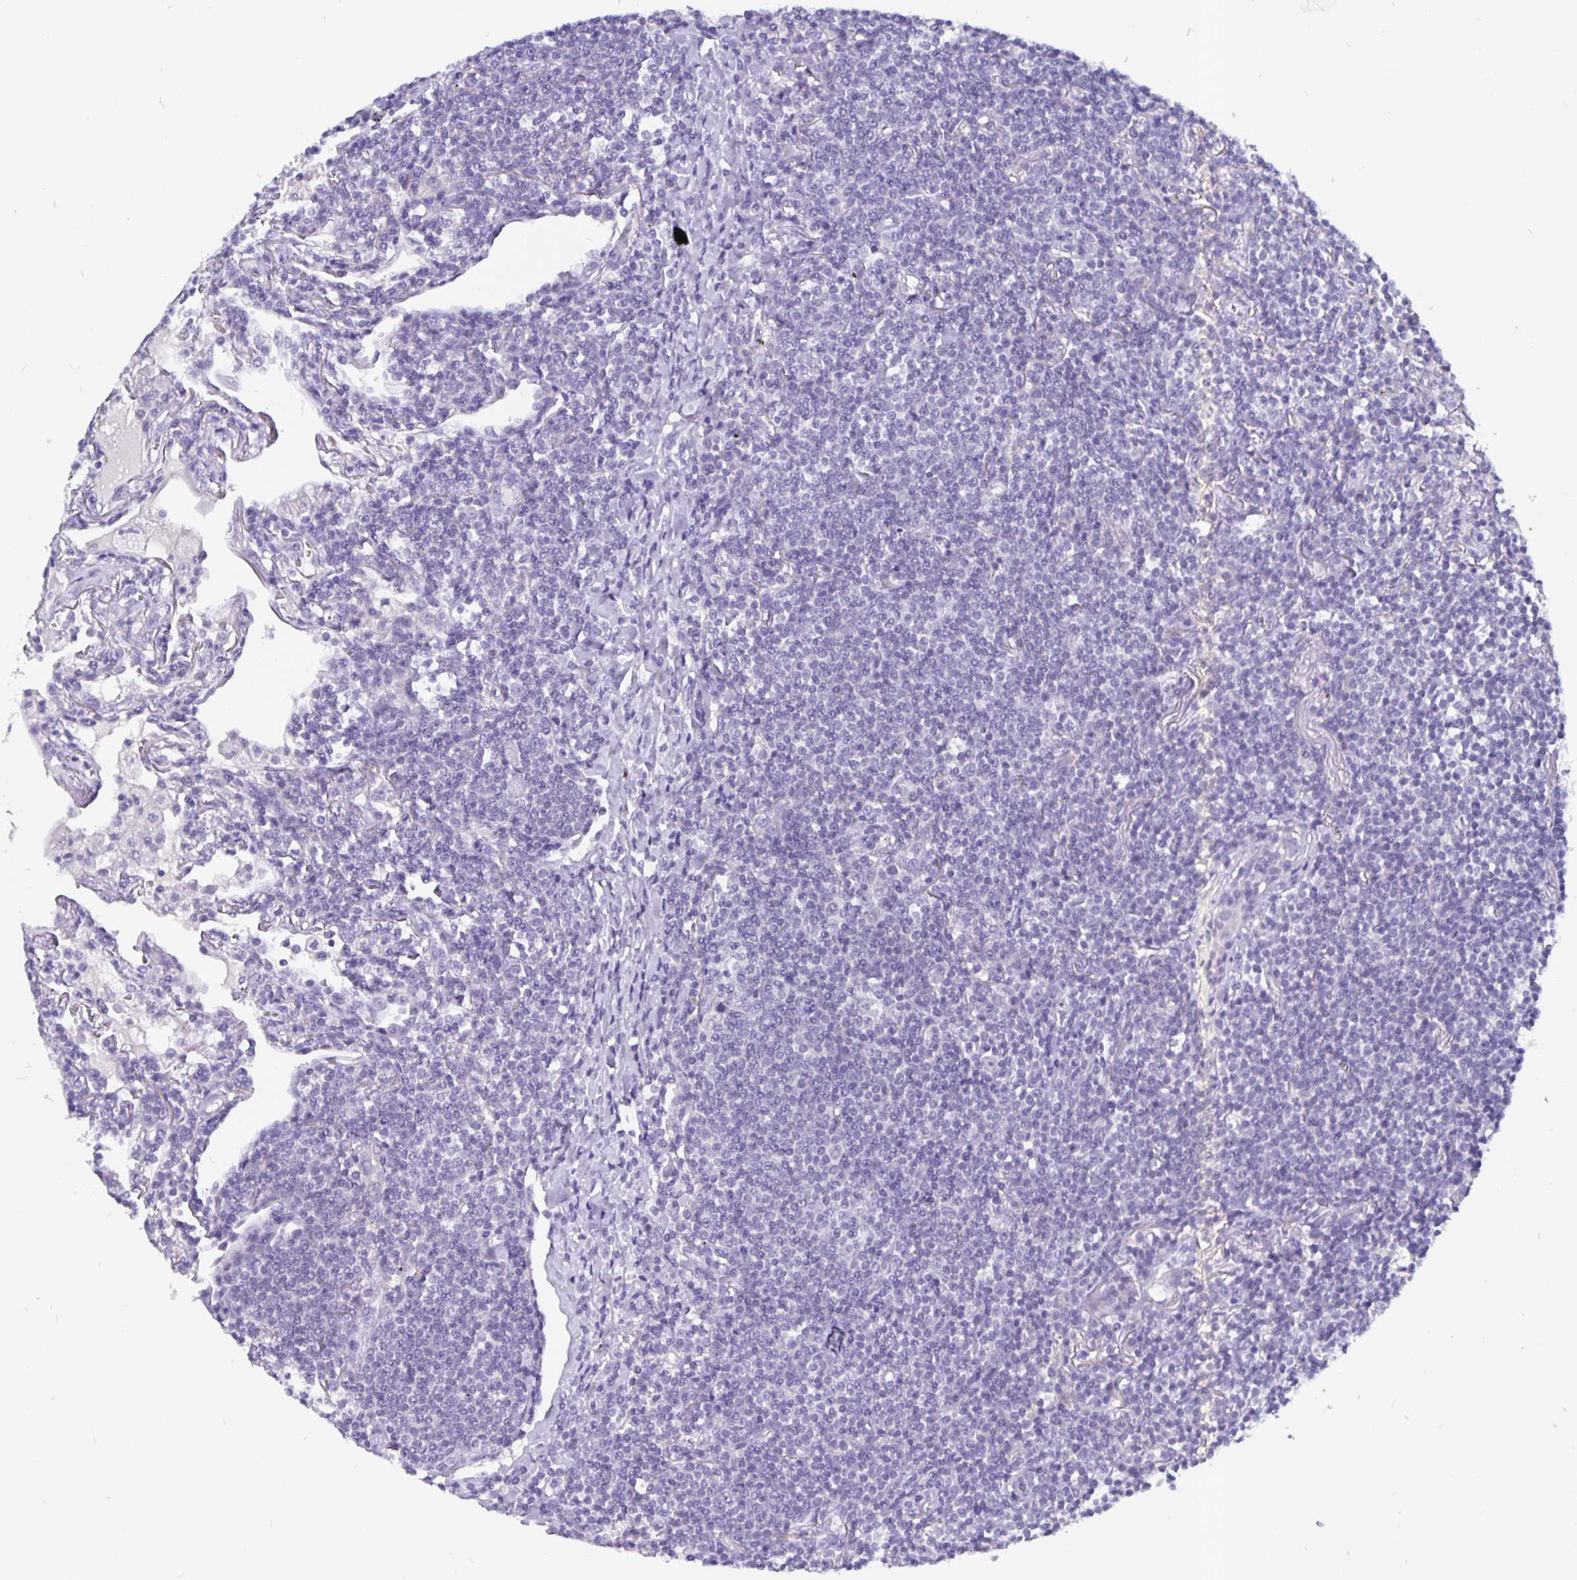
{"staining": {"intensity": "negative", "quantity": "none", "location": "none"}, "tissue": "lymphoma", "cell_type": "Tumor cells", "image_type": "cancer", "snomed": [{"axis": "morphology", "description": "Malignant lymphoma, non-Hodgkin's type, Low grade"}, {"axis": "topography", "description": "Lung"}], "caption": "DAB immunohistochemical staining of malignant lymphoma, non-Hodgkin's type (low-grade) displays no significant positivity in tumor cells.", "gene": "ODF3B", "patient": {"sex": "female", "age": 71}}